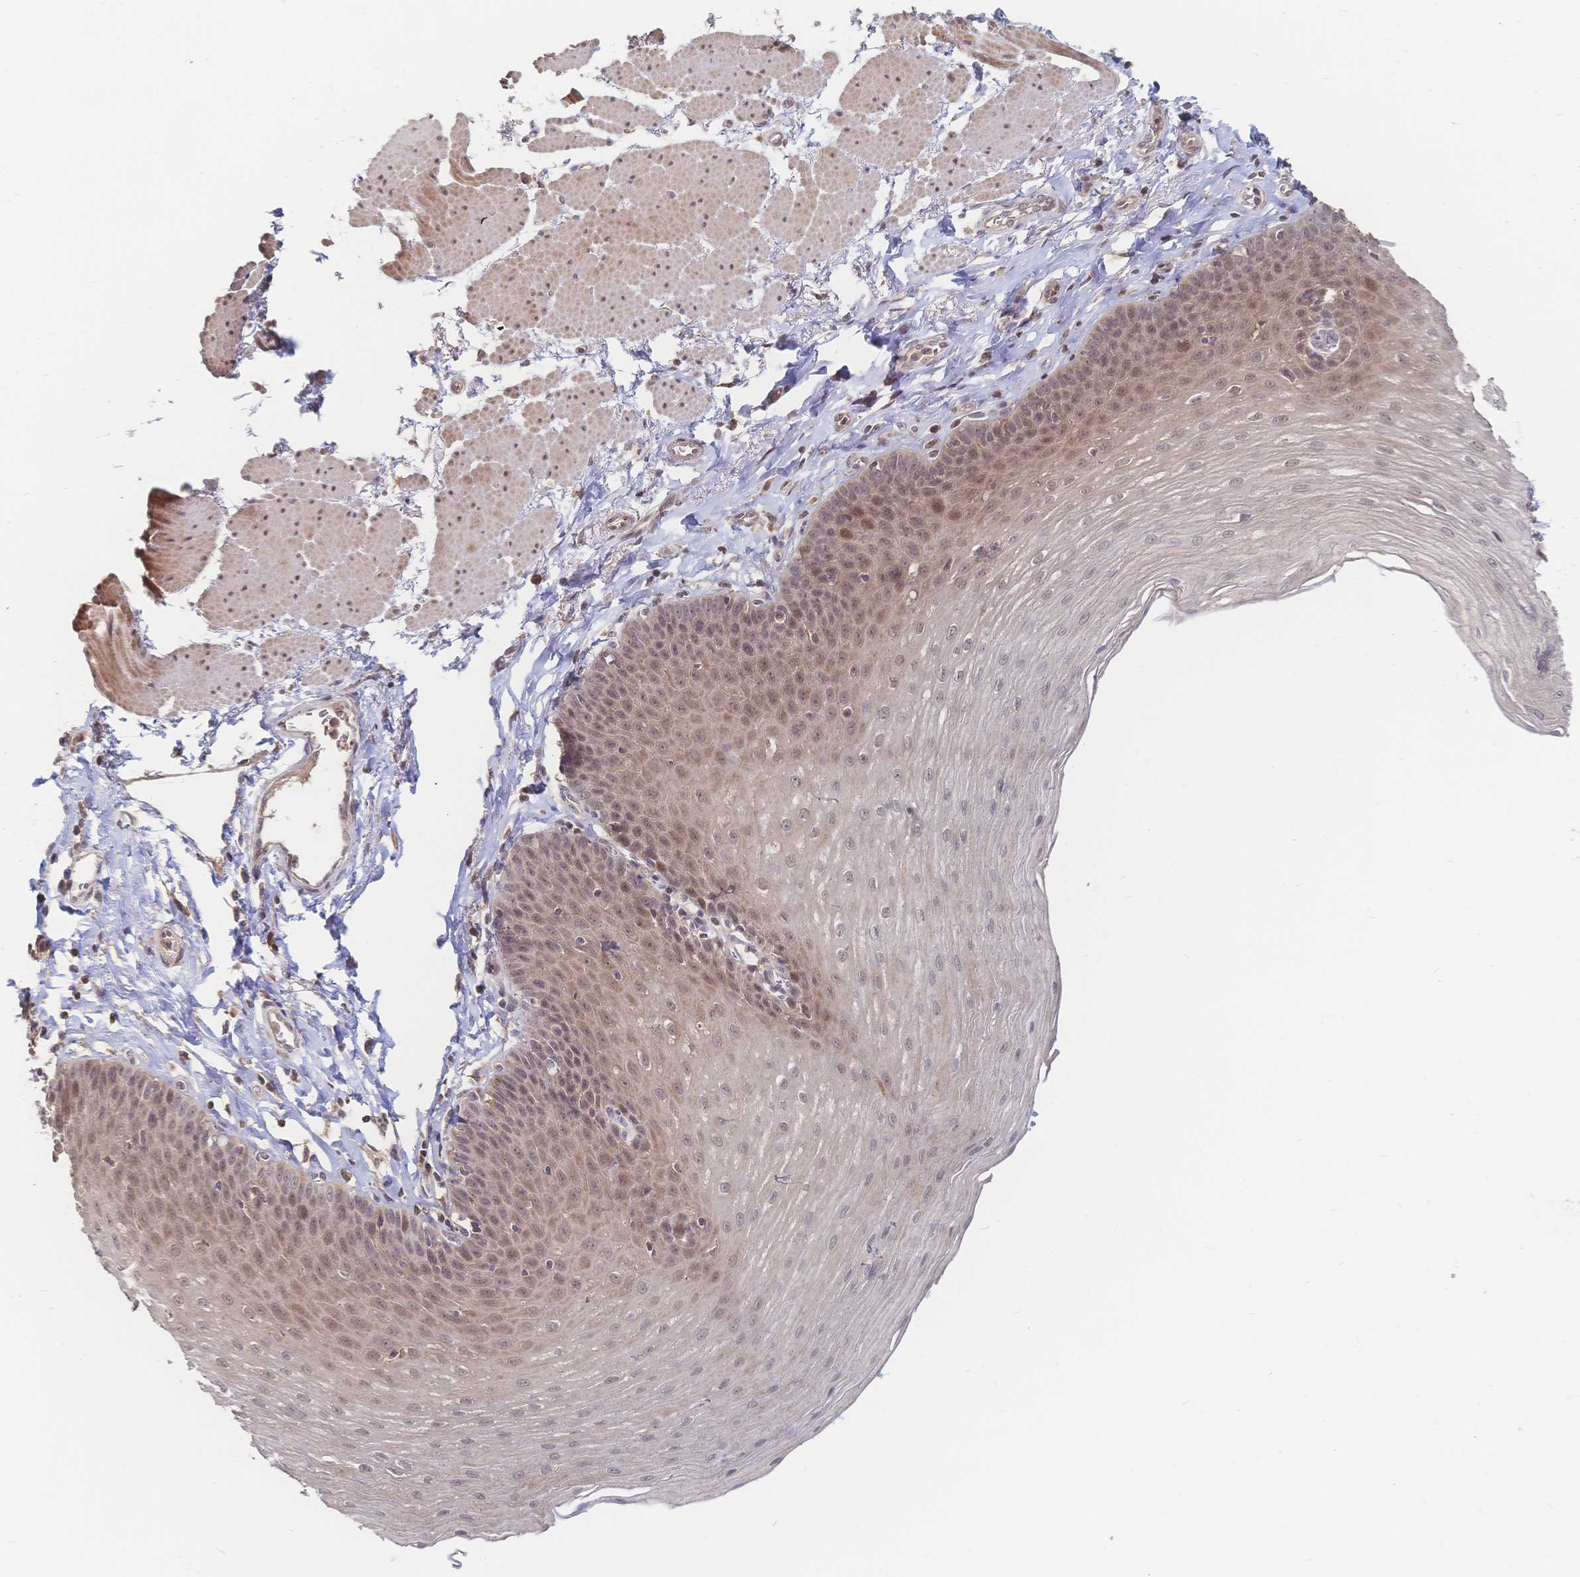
{"staining": {"intensity": "weak", "quantity": ">75%", "location": "nuclear"}, "tissue": "esophagus", "cell_type": "Squamous epithelial cells", "image_type": "normal", "snomed": [{"axis": "morphology", "description": "Normal tissue, NOS"}, {"axis": "topography", "description": "Esophagus"}], "caption": "A high-resolution micrograph shows IHC staining of unremarkable esophagus, which shows weak nuclear staining in about >75% of squamous epithelial cells.", "gene": "LRP5", "patient": {"sex": "female", "age": 81}}